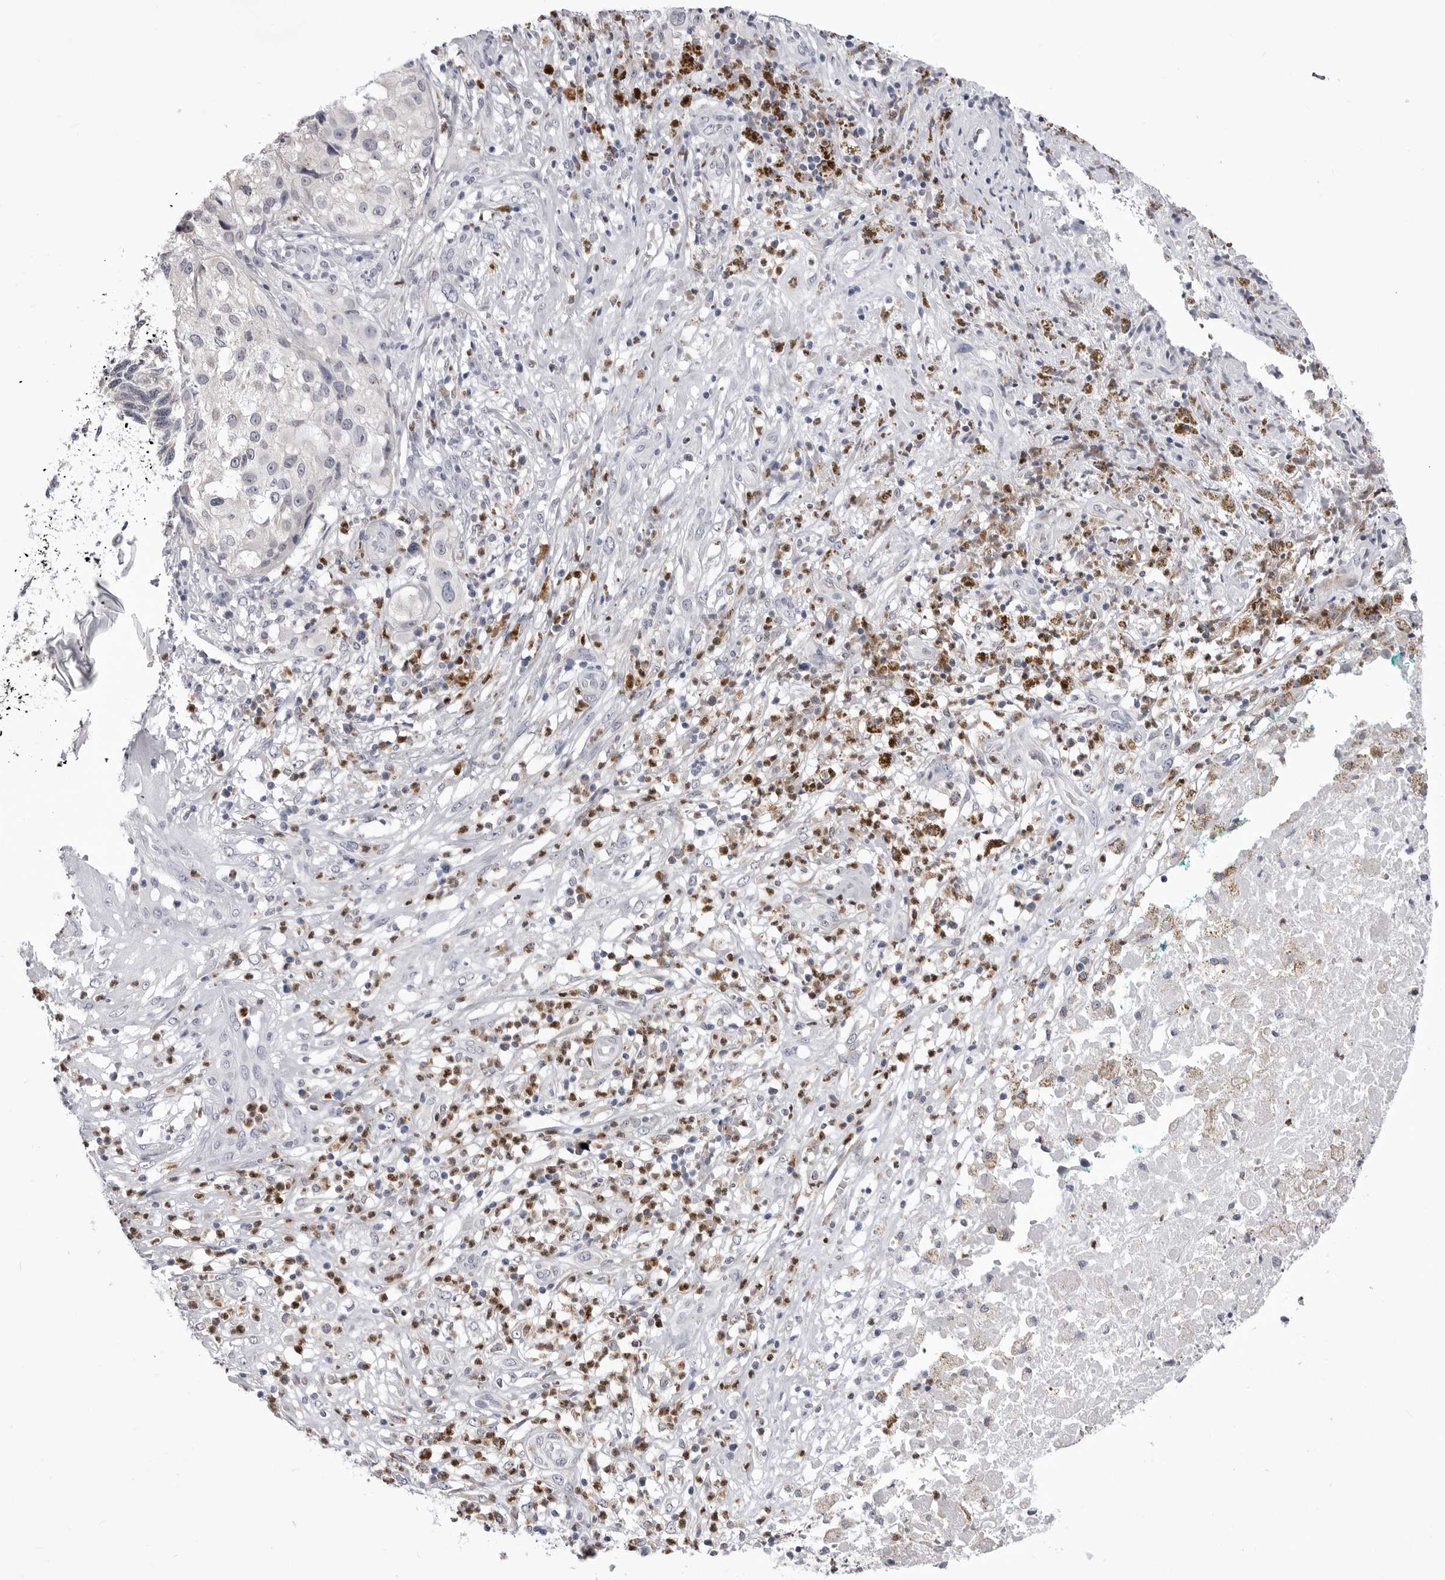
{"staining": {"intensity": "negative", "quantity": "none", "location": "none"}, "tissue": "melanoma", "cell_type": "Tumor cells", "image_type": "cancer", "snomed": [{"axis": "morphology", "description": "Necrosis, NOS"}, {"axis": "morphology", "description": "Malignant melanoma, NOS"}, {"axis": "topography", "description": "Skin"}], "caption": "Immunohistochemistry (IHC) image of neoplastic tissue: melanoma stained with DAB demonstrates no significant protein staining in tumor cells.", "gene": "STAP2", "patient": {"sex": "female", "age": 87}}